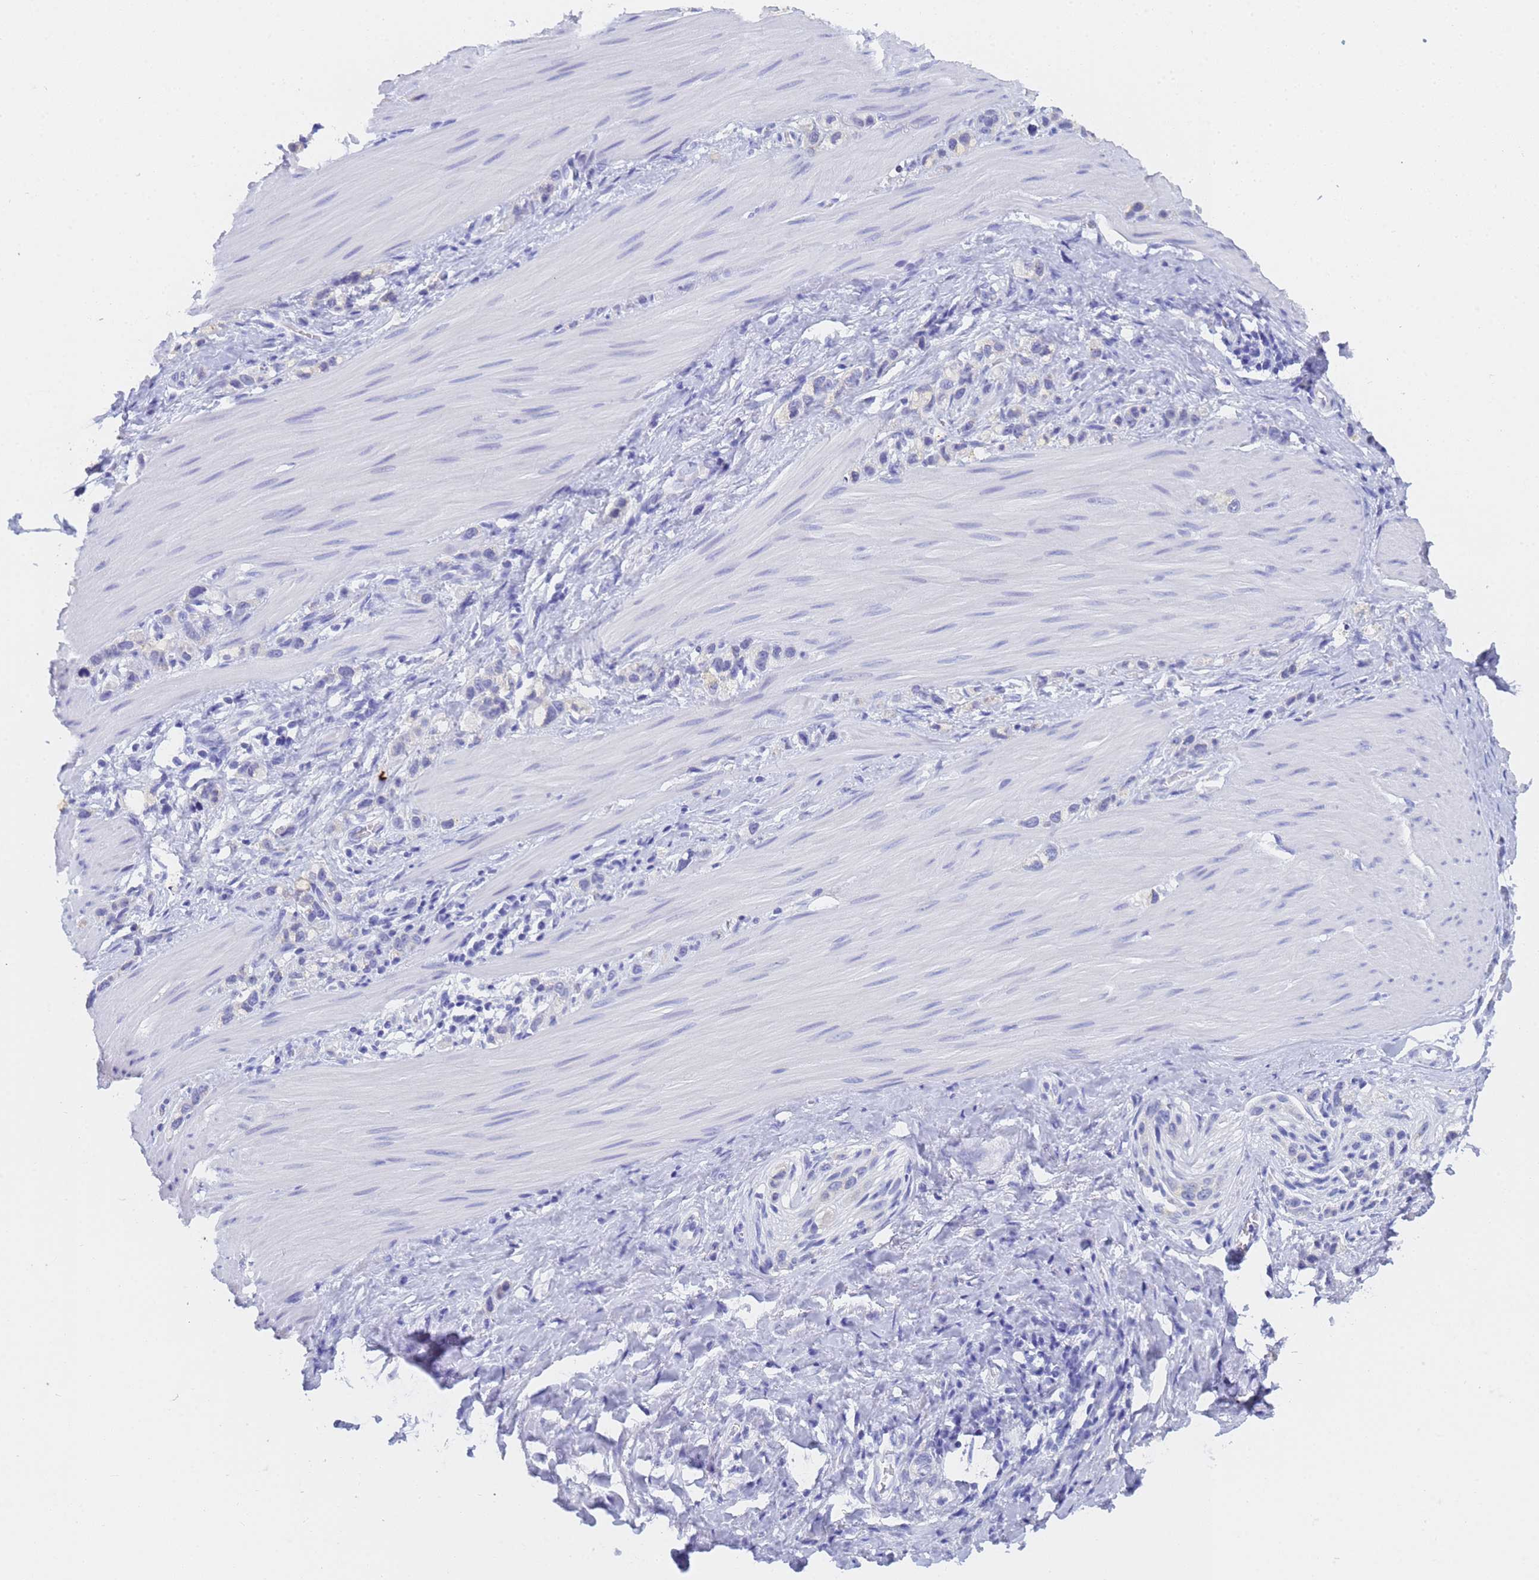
{"staining": {"intensity": "negative", "quantity": "none", "location": "none"}, "tissue": "stomach cancer", "cell_type": "Tumor cells", "image_type": "cancer", "snomed": [{"axis": "morphology", "description": "Adenocarcinoma, NOS"}, {"axis": "topography", "description": "Stomach"}], "caption": "Tumor cells show no significant protein positivity in stomach cancer. The staining was performed using DAB to visualize the protein expression in brown, while the nuclei were stained in blue with hematoxylin (Magnification: 20x).", "gene": "STATH", "patient": {"sex": "female", "age": 65}}